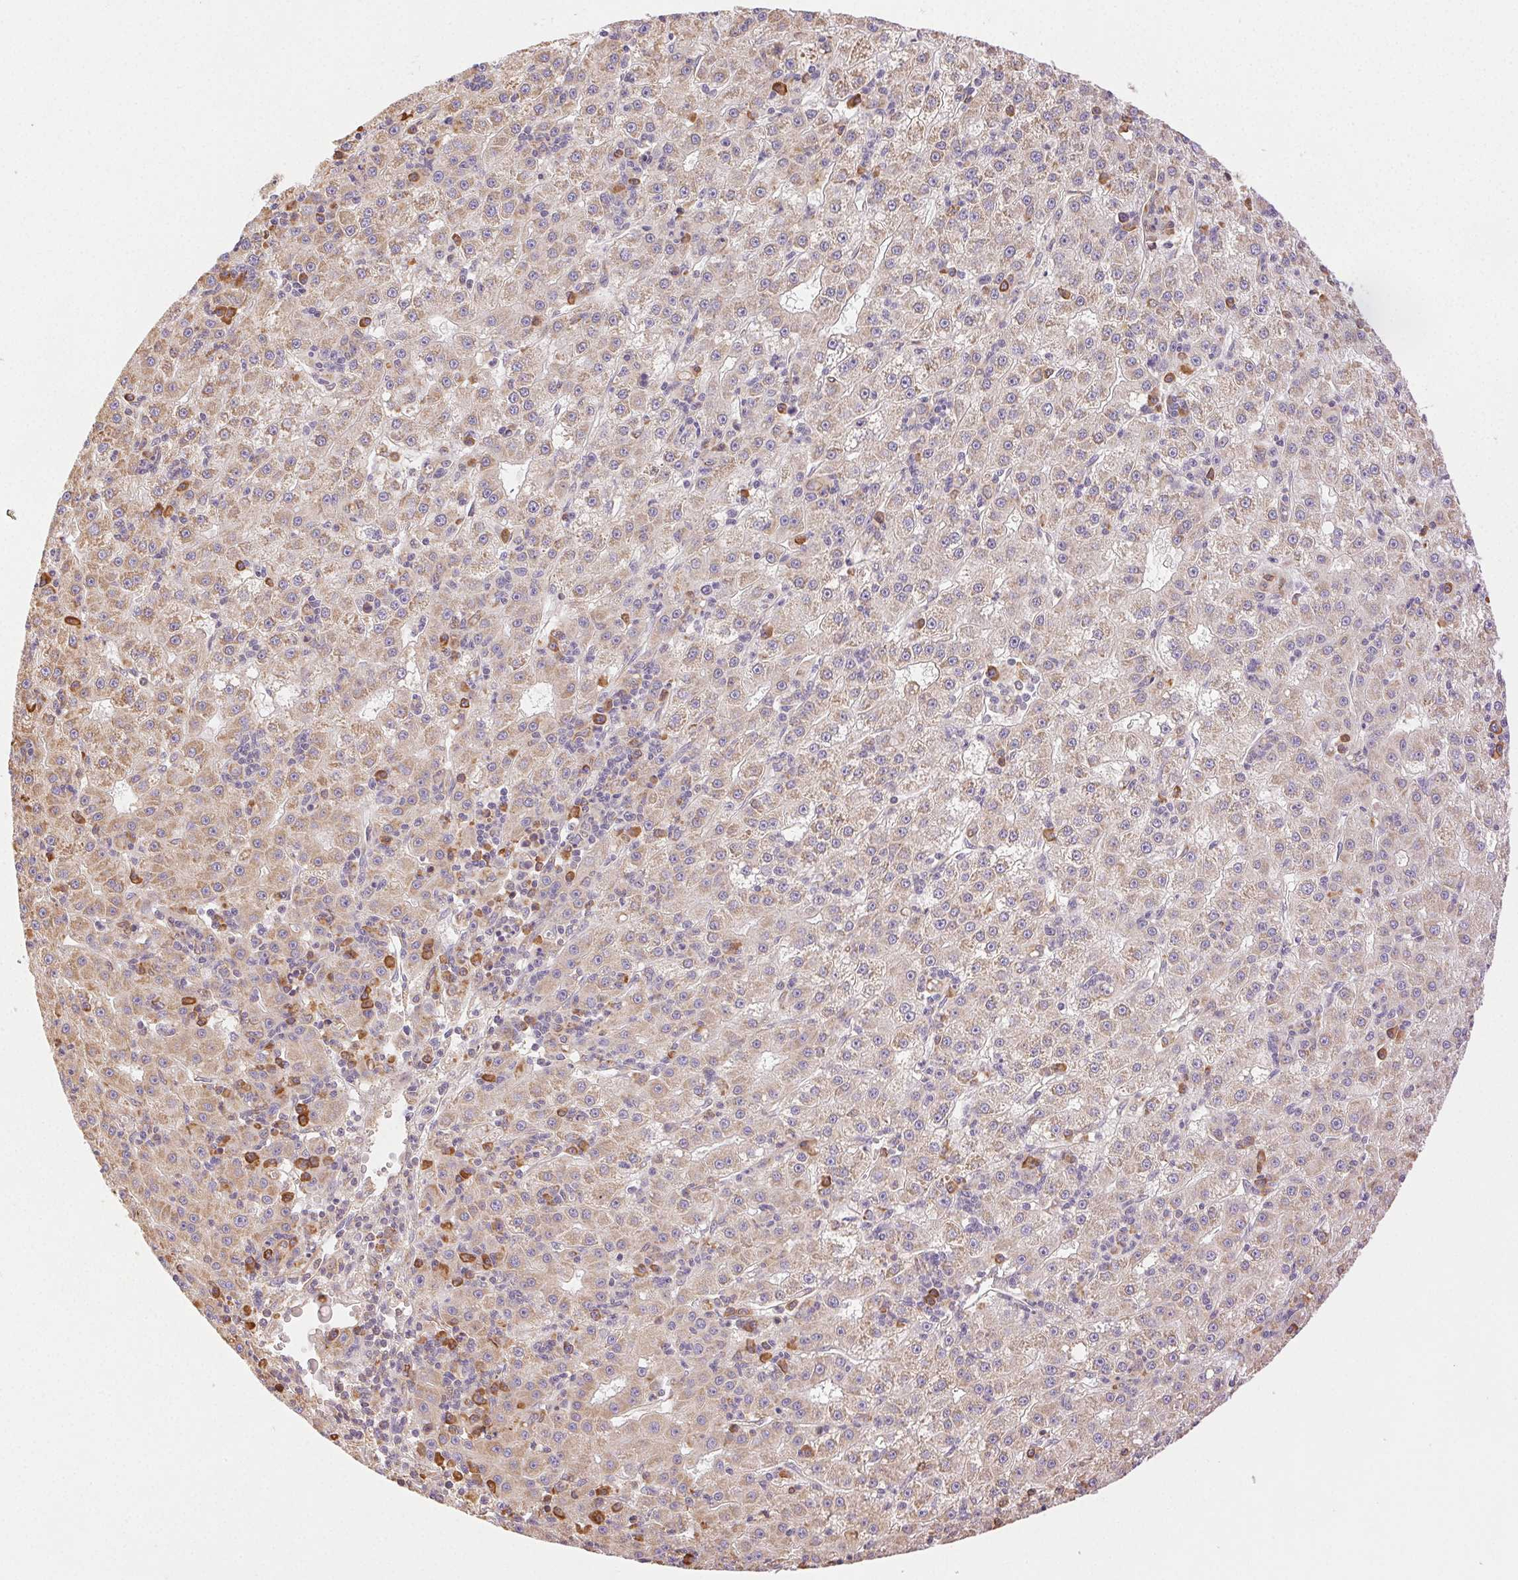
{"staining": {"intensity": "weak", "quantity": "<25%", "location": "cytoplasmic/membranous"}, "tissue": "liver cancer", "cell_type": "Tumor cells", "image_type": "cancer", "snomed": [{"axis": "morphology", "description": "Carcinoma, Hepatocellular, NOS"}, {"axis": "topography", "description": "Liver"}], "caption": "Tumor cells show no significant expression in liver cancer. The staining was performed using DAB to visualize the protein expression in brown, while the nuclei were stained in blue with hematoxylin (Magnification: 20x).", "gene": "ENTREP1", "patient": {"sex": "male", "age": 76}}